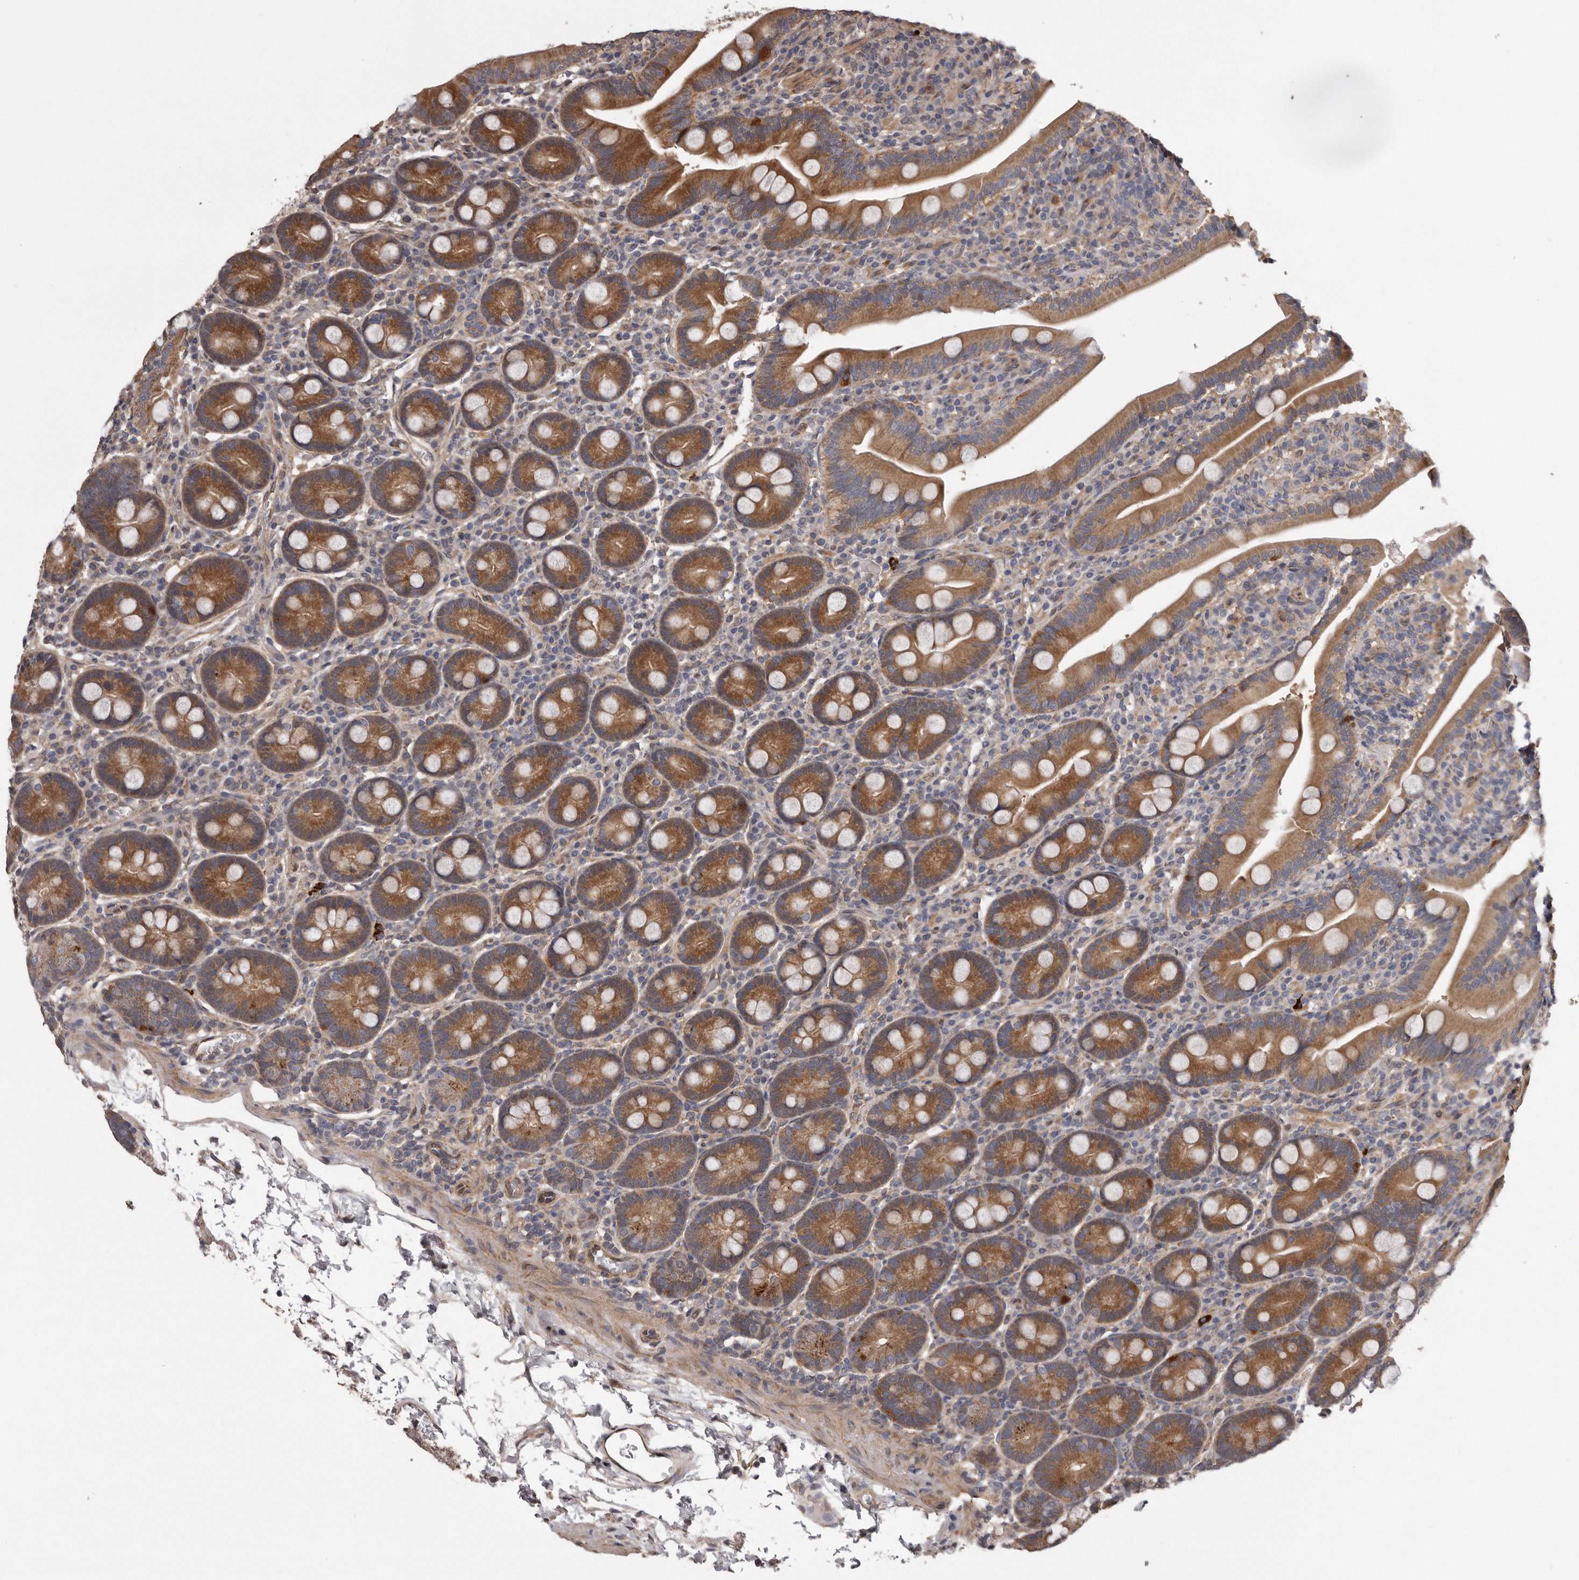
{"staining": {"intensity": "moderate", "quantity": ">75%", "location": "cytoplasmic/membranous"}, "tissue": "duodenum", "cell_type": "Glandular cells", "image_type": "normal", "snomed": [{"axis": "morphology", "description": "Normal tissue, NOS"}, {"axis": "topography", "description": "Duodenum"}], "caption": "This micrograph shows immunohistochemistry staining of benign human duodenum, with medium moderate cytoplasmic/membranous staining in about >75% of glandular cells.", "gene": "ARMCX1", "patient": {"sex": "male", "age": 35}}